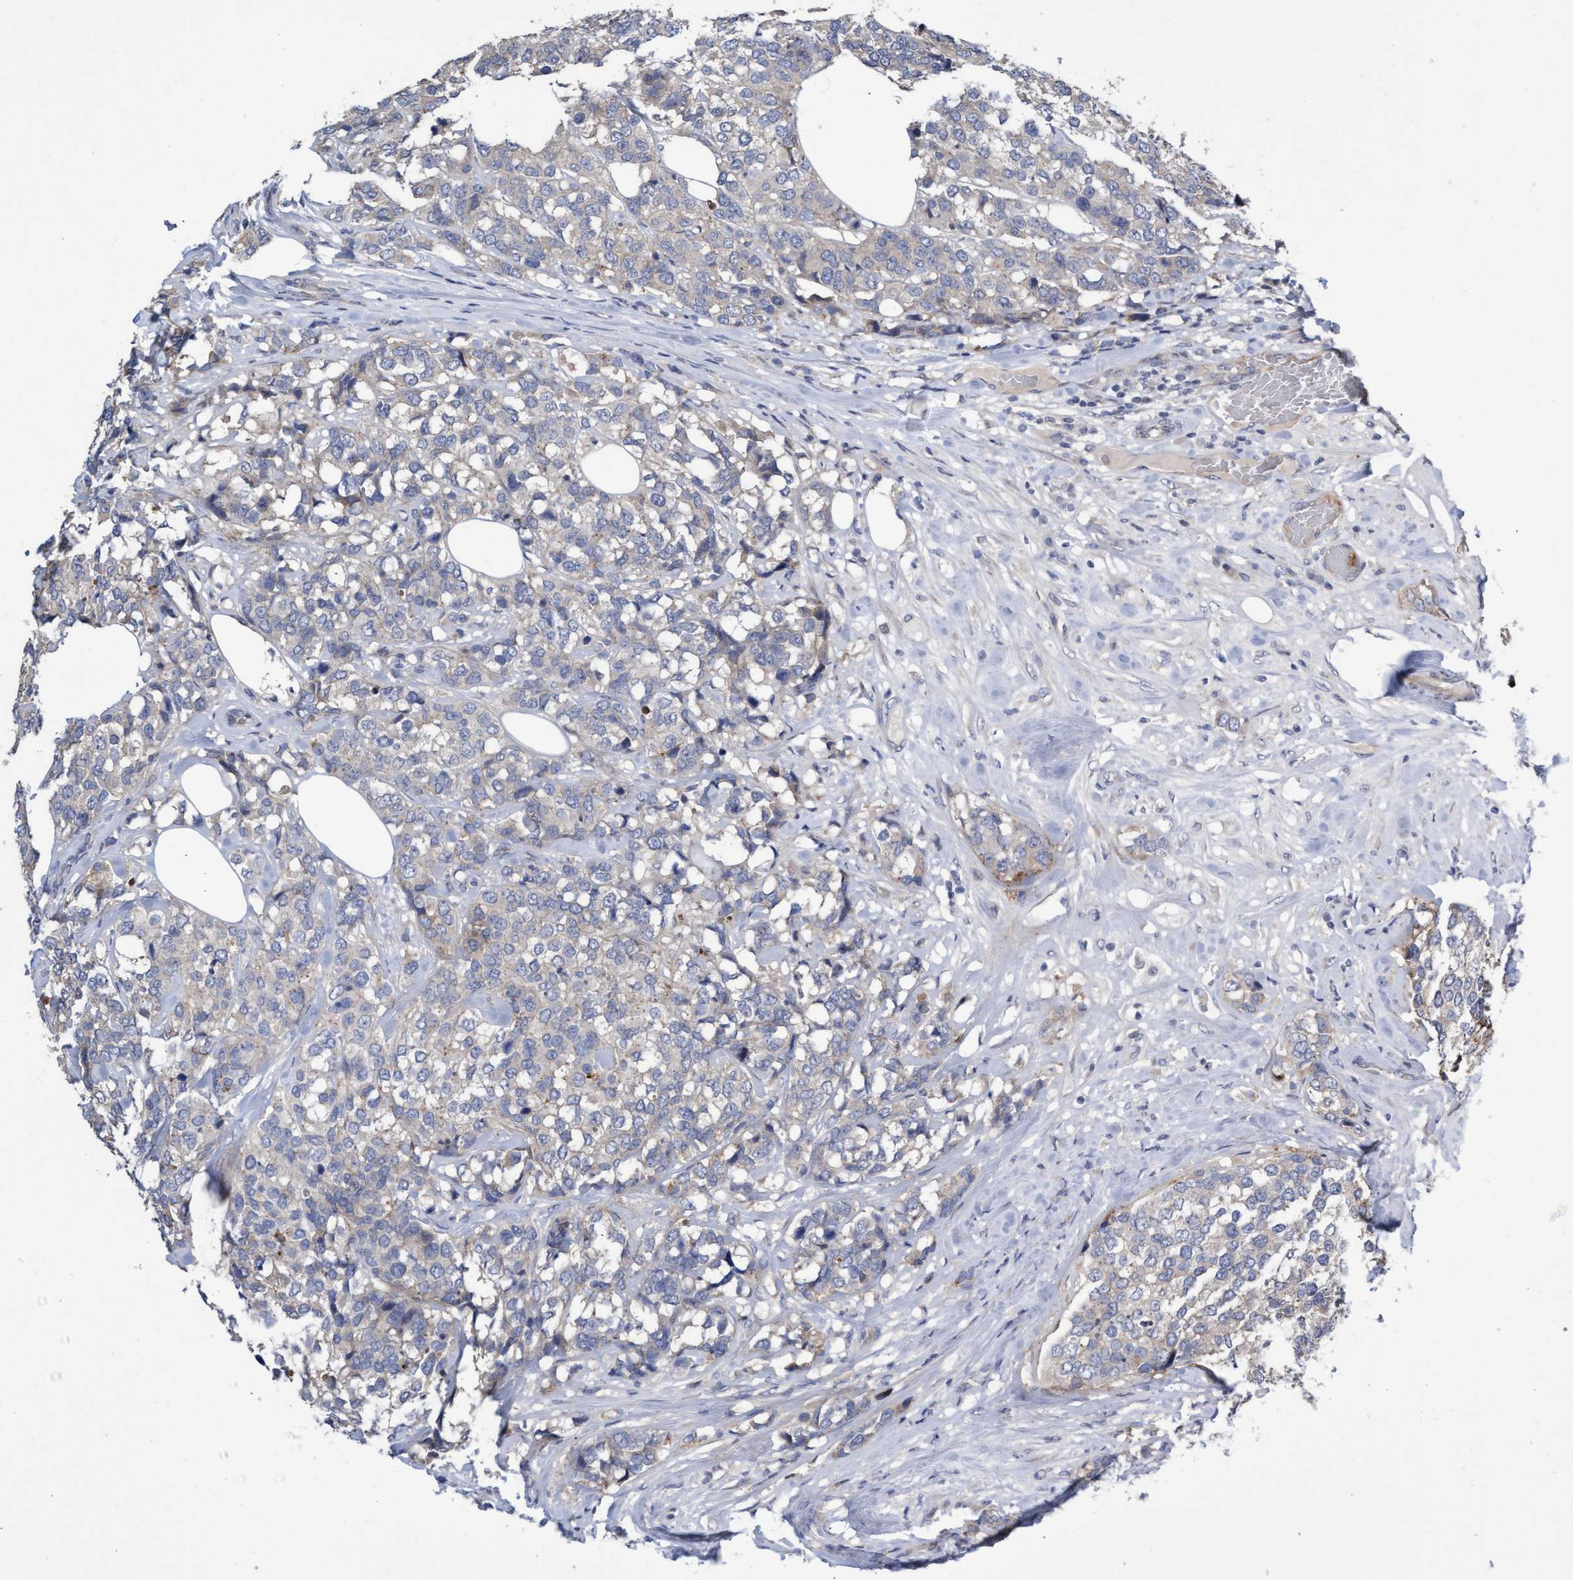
{"staining": {"intensity": "negative", "quantity": "none", "location": "none"}, "tissue": "breast cancer", "cell_type": "Tumor cells", "image_type": "cancer", "snomed": [{"axis": "morphology", "description": "Lobular carcinoma"}, {"axis": "topography", "description": "Breast"}], "caption": "The histopathology image displays no staining of tumor cells in breast cancer (lobular carcinoma). (DAB (3,3'-diaminobenzidine) immunohistochemistry (IHC) with hematoxylin counter stain).", "gene": "ABCF2", "patient": {"sex": "female", "age": 59}}